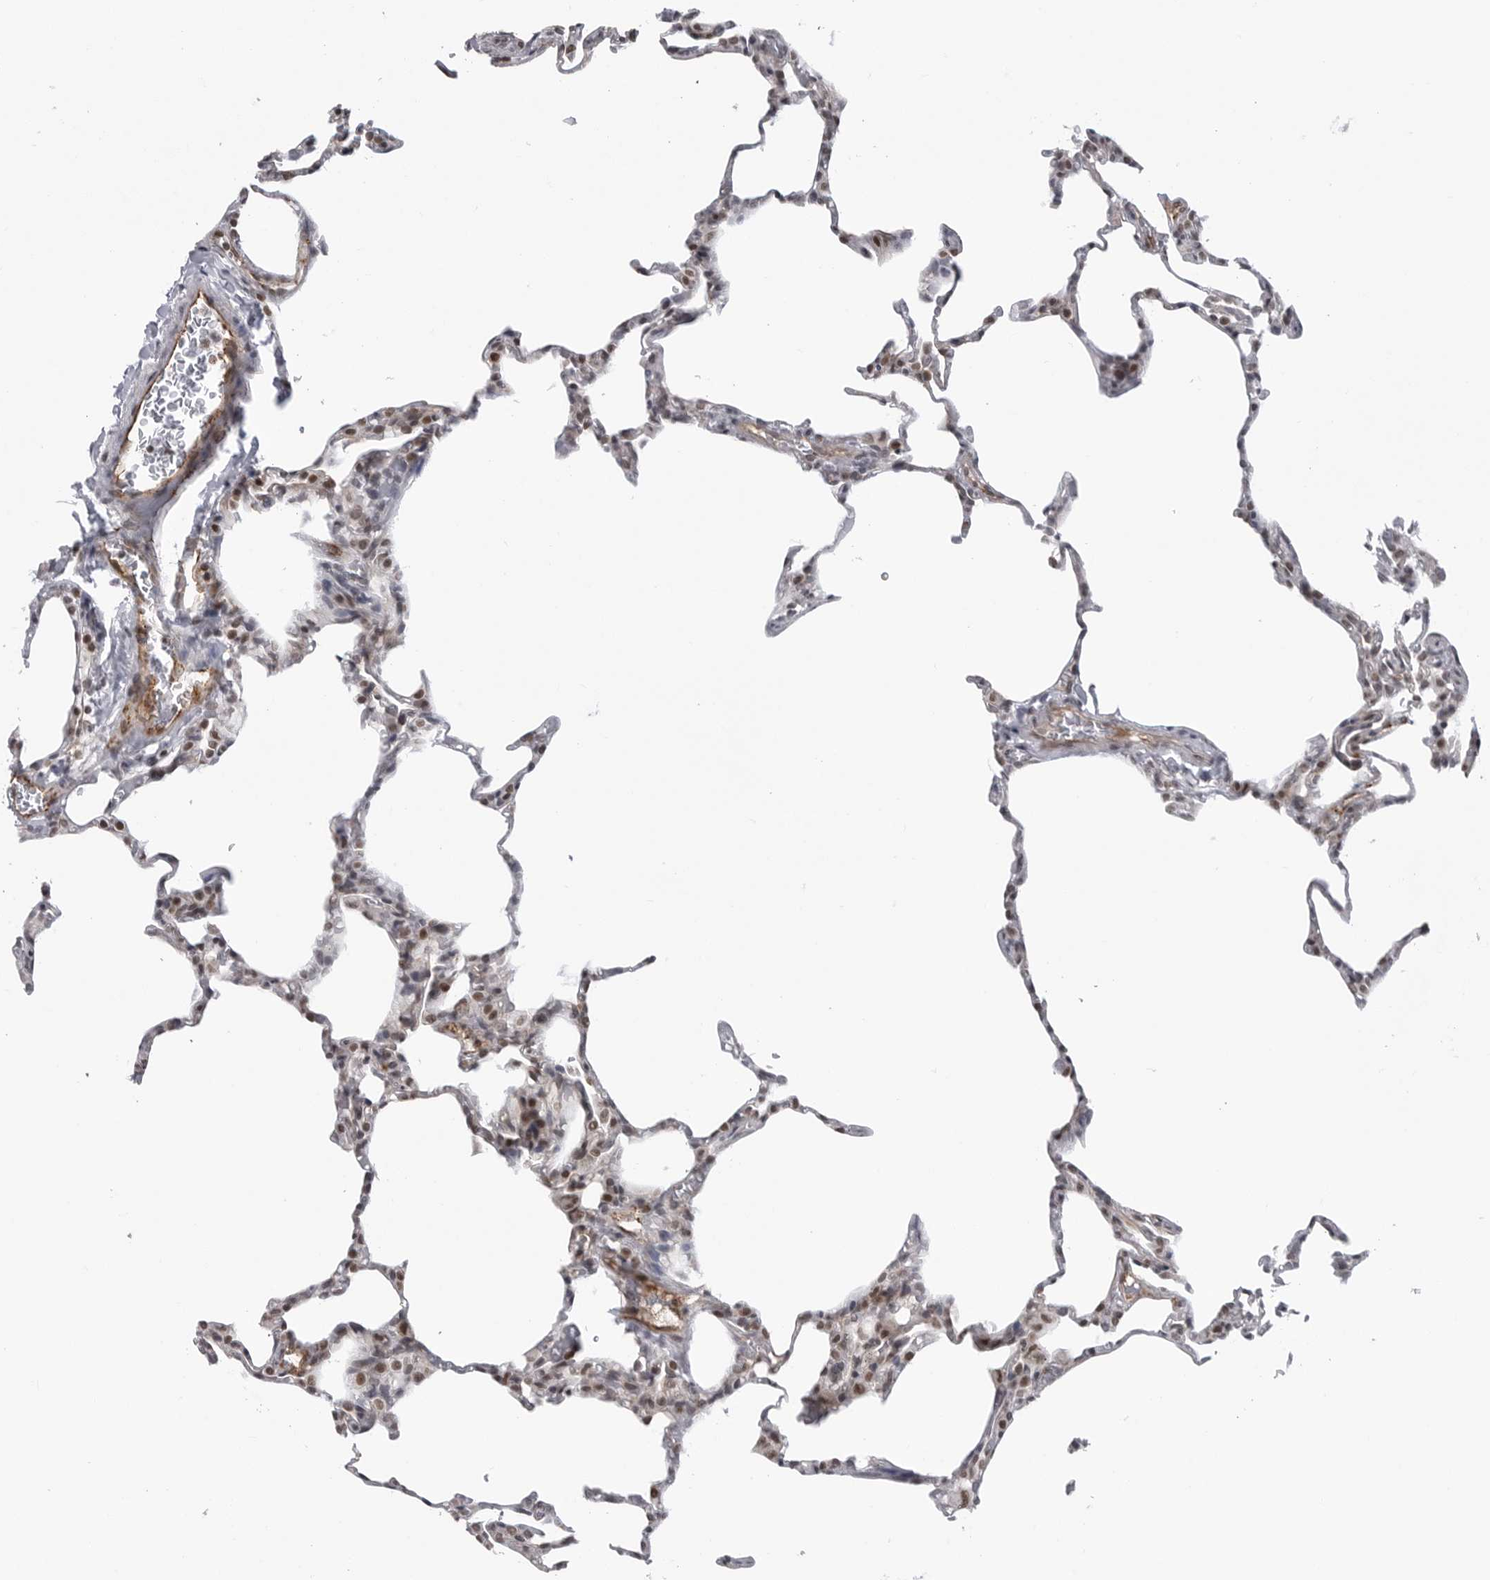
{"staining": {"intensity": "moderate", "quantity": "25%-75%", "location": "nuclear"}, "tissue": "lung", "cell_type": "Alveolar cells", "image_type": "normal", "snomed": [{"axis": "morphology", "description": "Normal tissue, NOS"}, {"axis": "topography", "description": "Lung"}], "caption": "Immunohistochemistry (IHC) photomicrograph of benign human lung stained for a protein (brown), which demonstrates medium levels of moderate nuclear expression in about 25%-75% of alveolar cells.", "gene": "RNF26", "patient": {"sex": "male", "age": 20}}